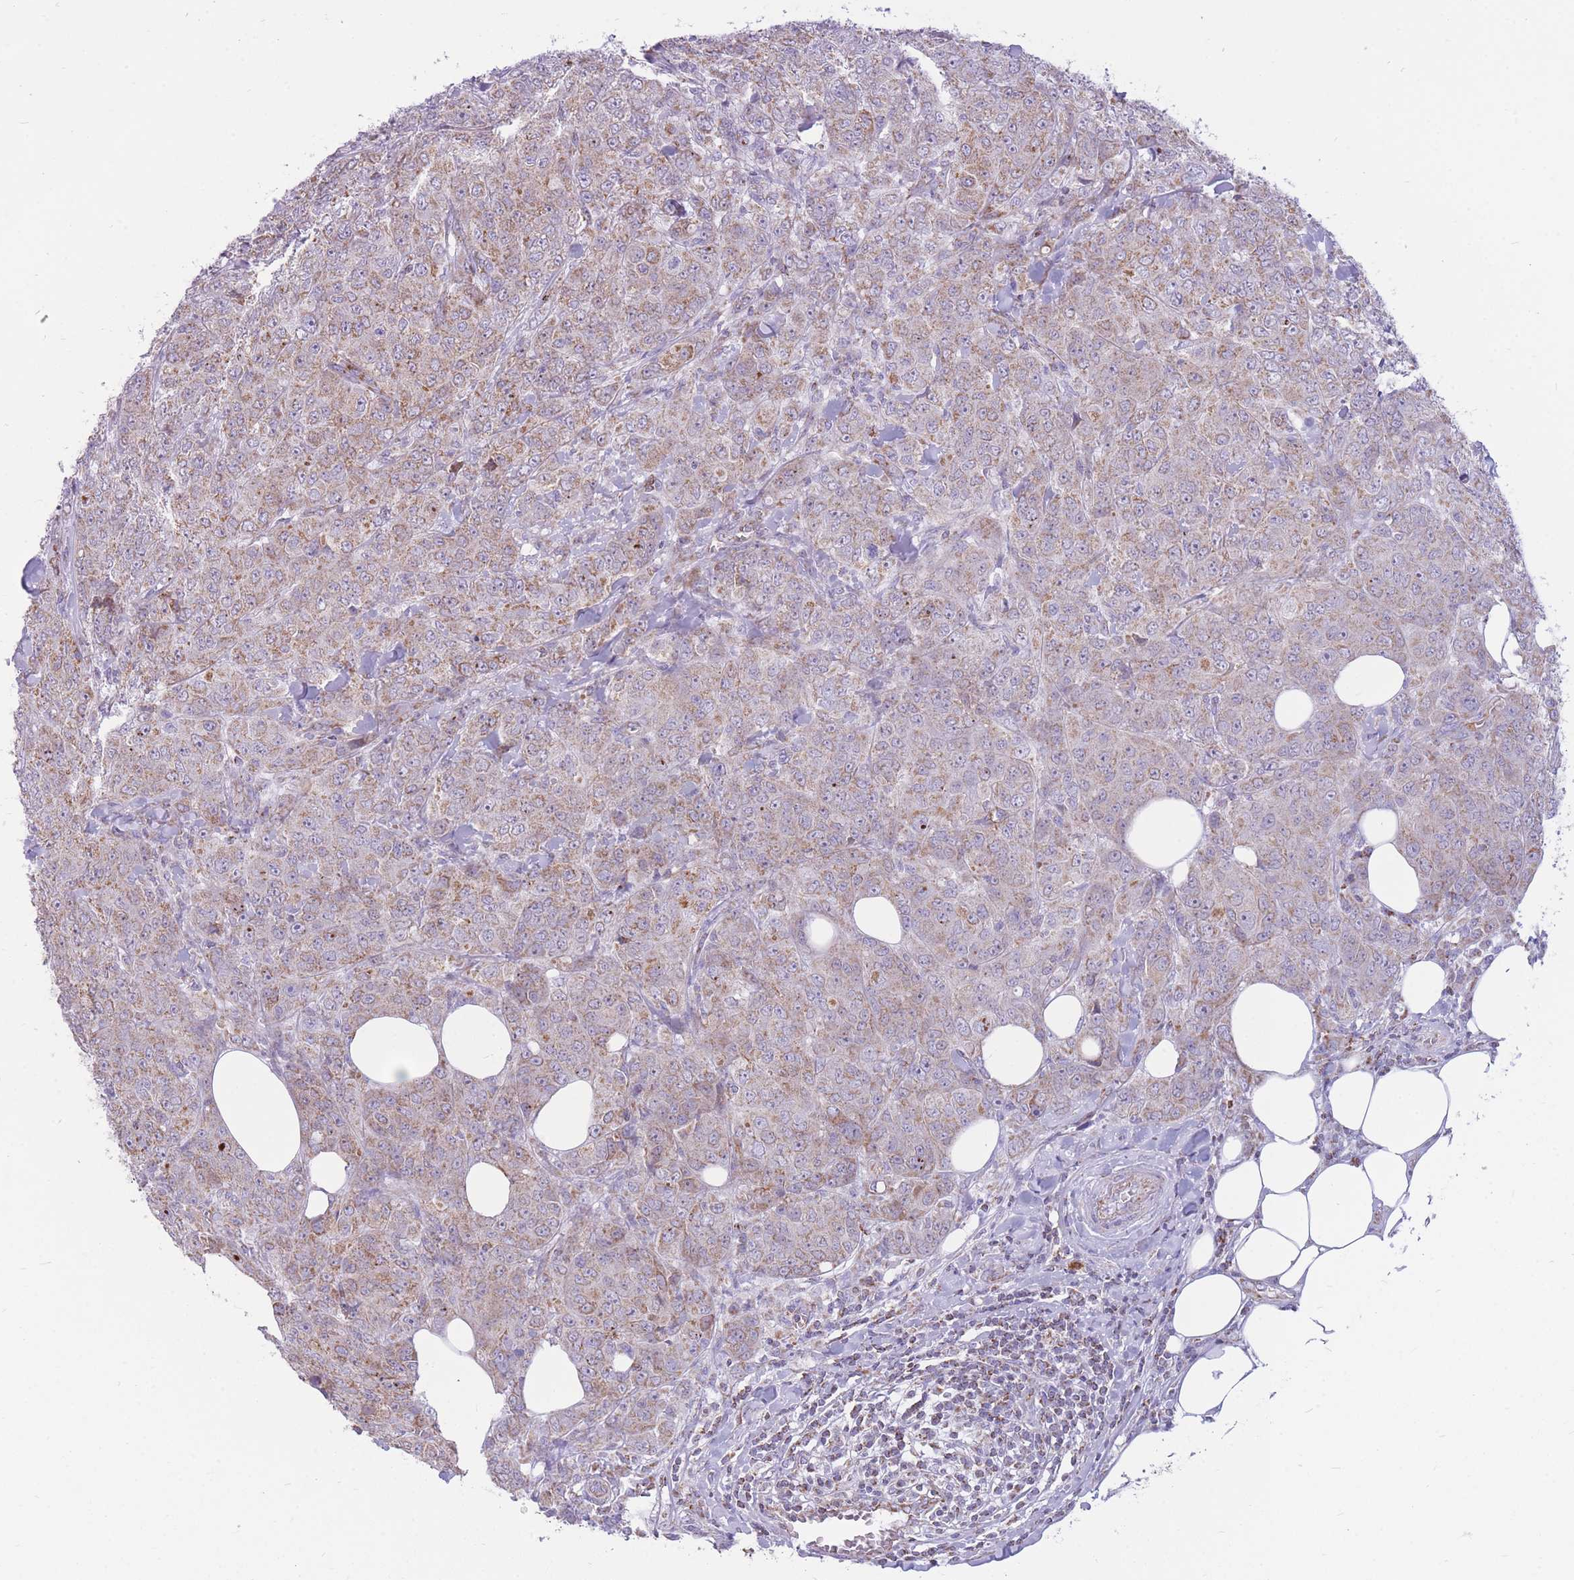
{"staining": {"intensity": "weak", "quantity": "25%-75%", "location": "cytoplasmic/membranous"}, "tissue": "breast cancer", "cell_type": "Tumor cells", "image_type": "cancer", "snomed": [{"axis": "morphology", "description": "Duct carcinoma"}, {"axis": "topography", "description": "Breast"}], "caption": "Breast infiltrating ductal carcinoma stained with a protein marker reveals weak staining in tumor cells.", "gene": "PCSK1", "patient": {"sex": "female", "age": 43}}